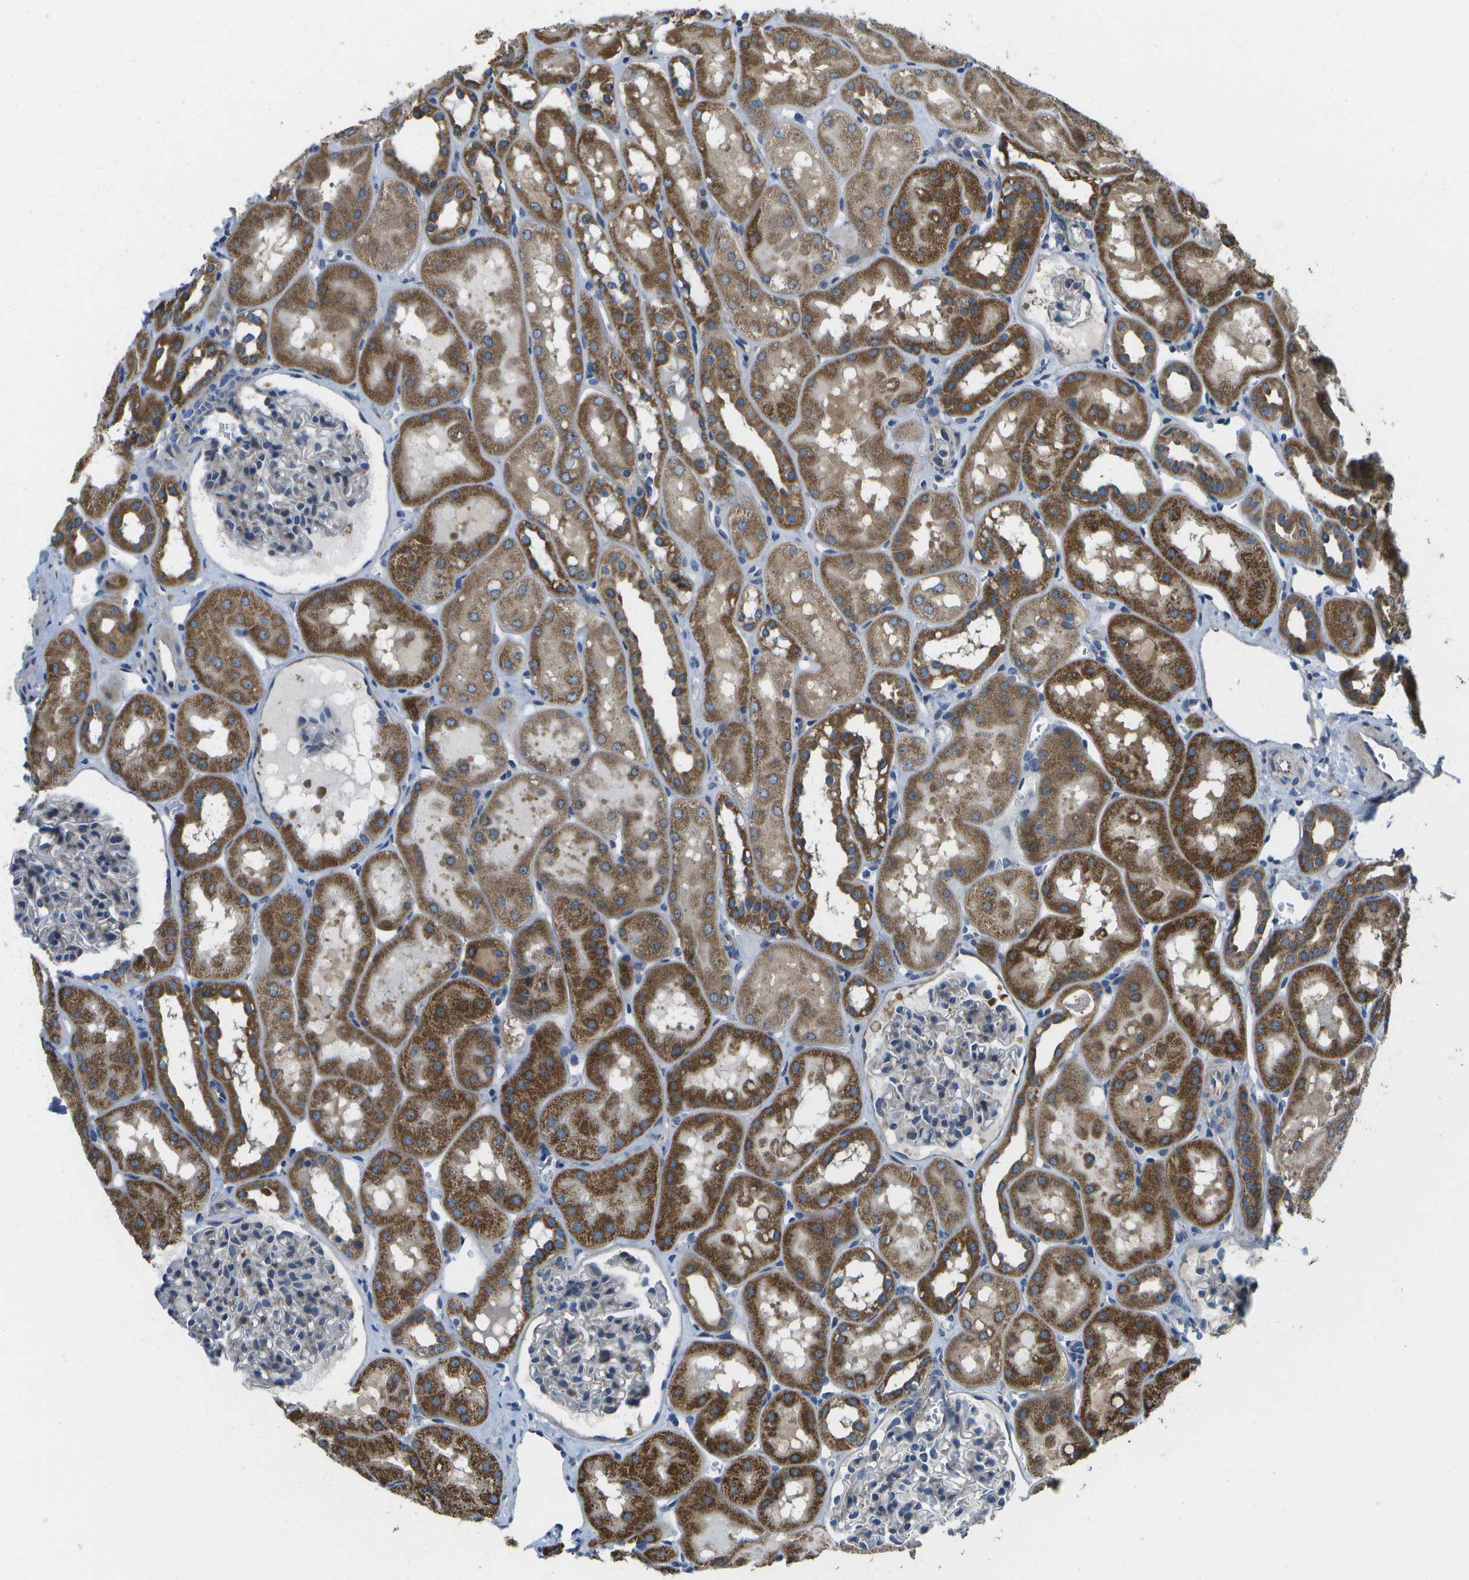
{"staining": {"intensity": "weak", "quantity": "<25%", "location": "cytoplasmic/membranous"}, "tissue": "kidney", "cell_type": "Cells in glomeruli", "image_type": "normal", "snomed": [{"axis": "morphology", "description": "Normal tissue, NOS"}, {"axis": "topography", "description": "Kidney"}, {"axis": "topography", "description": "Urinary bladder"}], "caption": "Immunohistochemistry (IHC) histopathology image of normal kidney: human kidney stained with DAB (3,3'-diaminobenzidine) shows no significant protein positivity in cells in glomeruli. (DAB IHC, high magnification).", "gene": "MVK", "patient": {"sex": "male", "age": 16}}